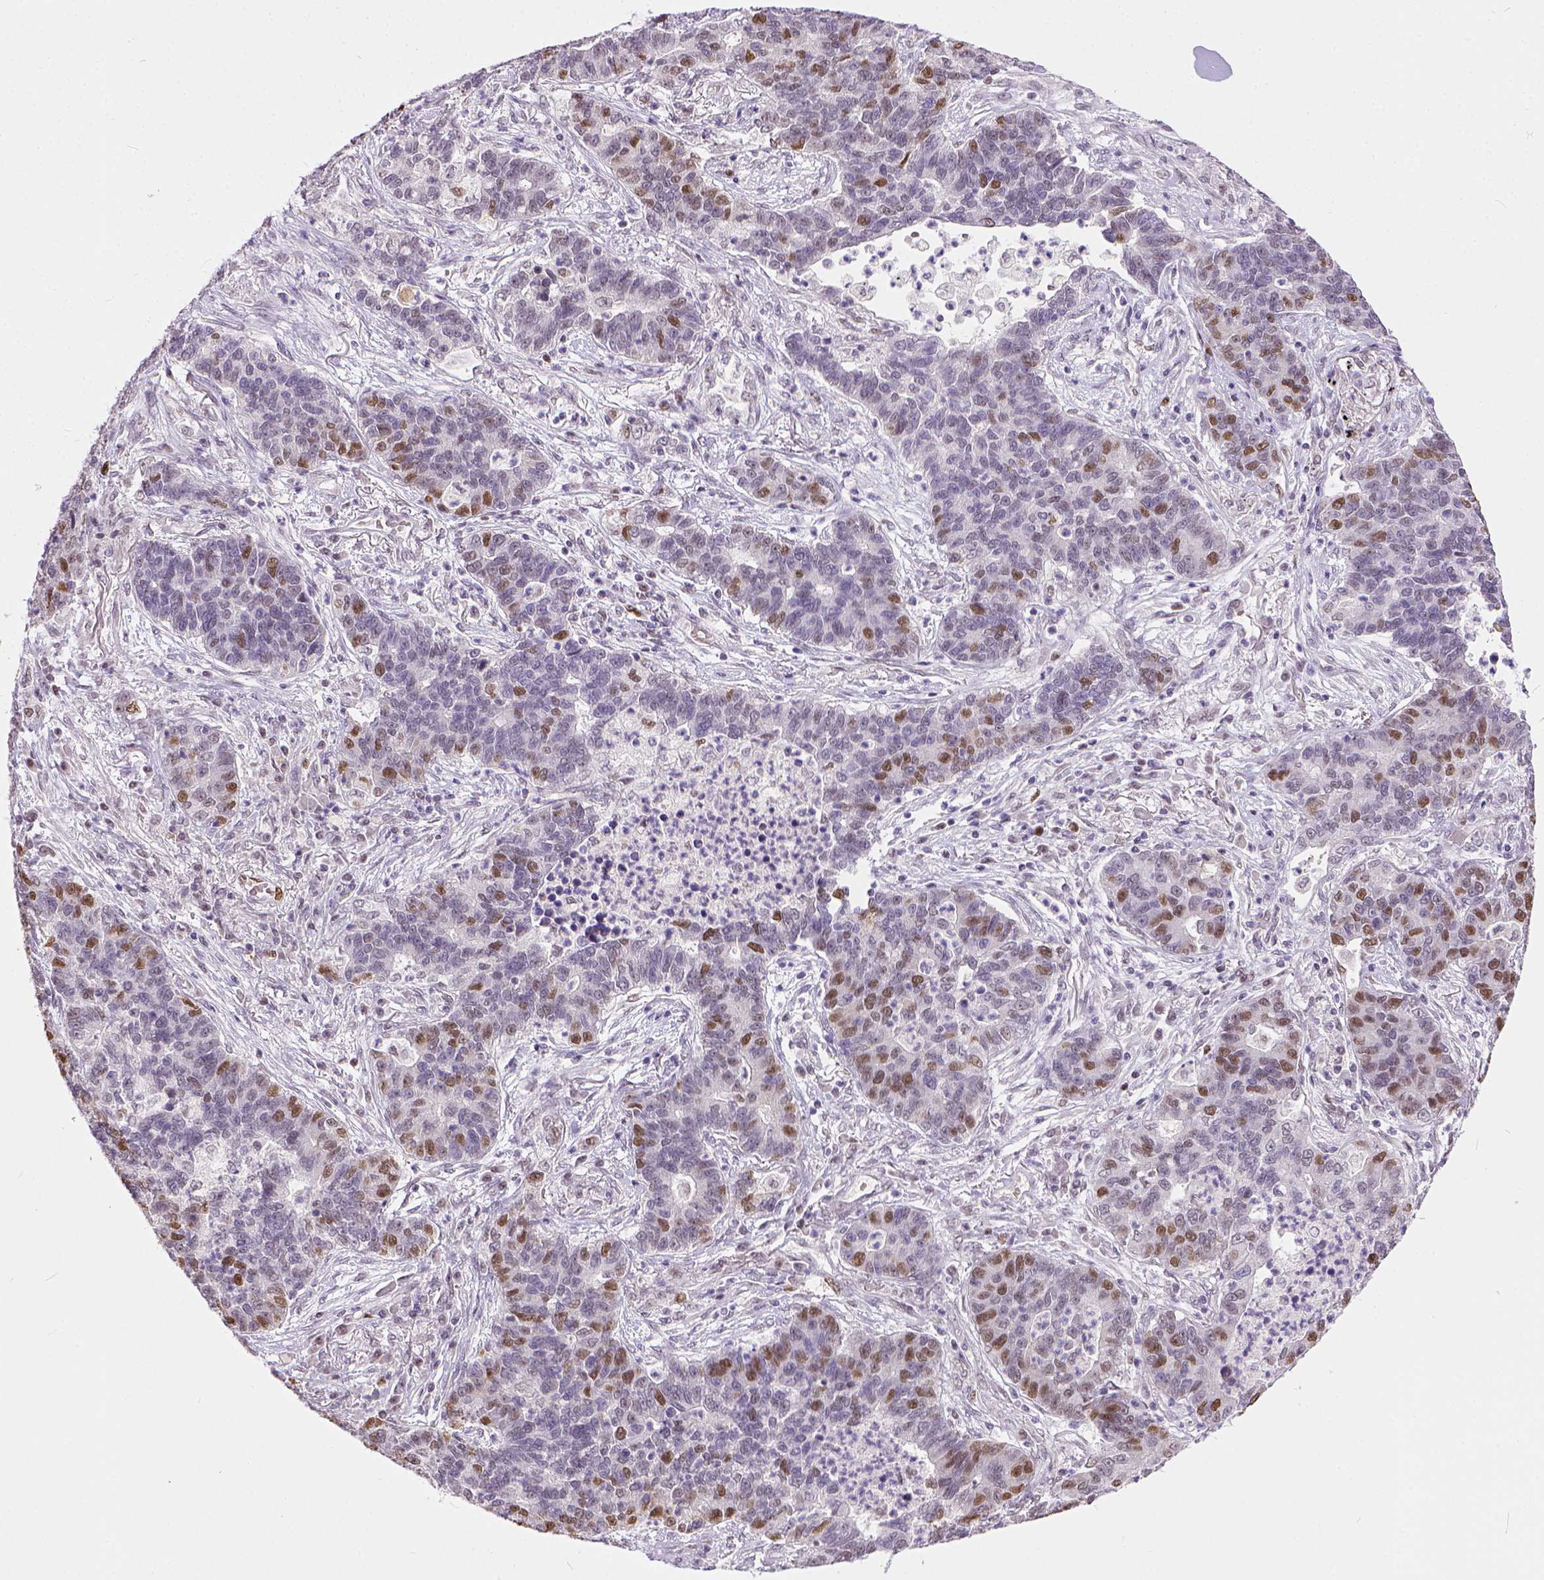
{"staining": {"intensity": "moderate", "quantity": "<25%", "location": "nuclear"}, "tissue": "lung cancer", "cell_type": "Tumor cells", "image_type": "cancer", "snomed": [{"axis": "morphology", "description": "Adenocarcinoma, NOS"}, {"axis": "topography", "description": "Lung"}], "caption": "Tumor cells reveal low levels of moderate nuclear positivity in approximately <25% of cells in human lung cancer.", "gene": "ERCC1", "patient": {"sex": "female", "age": 57}}